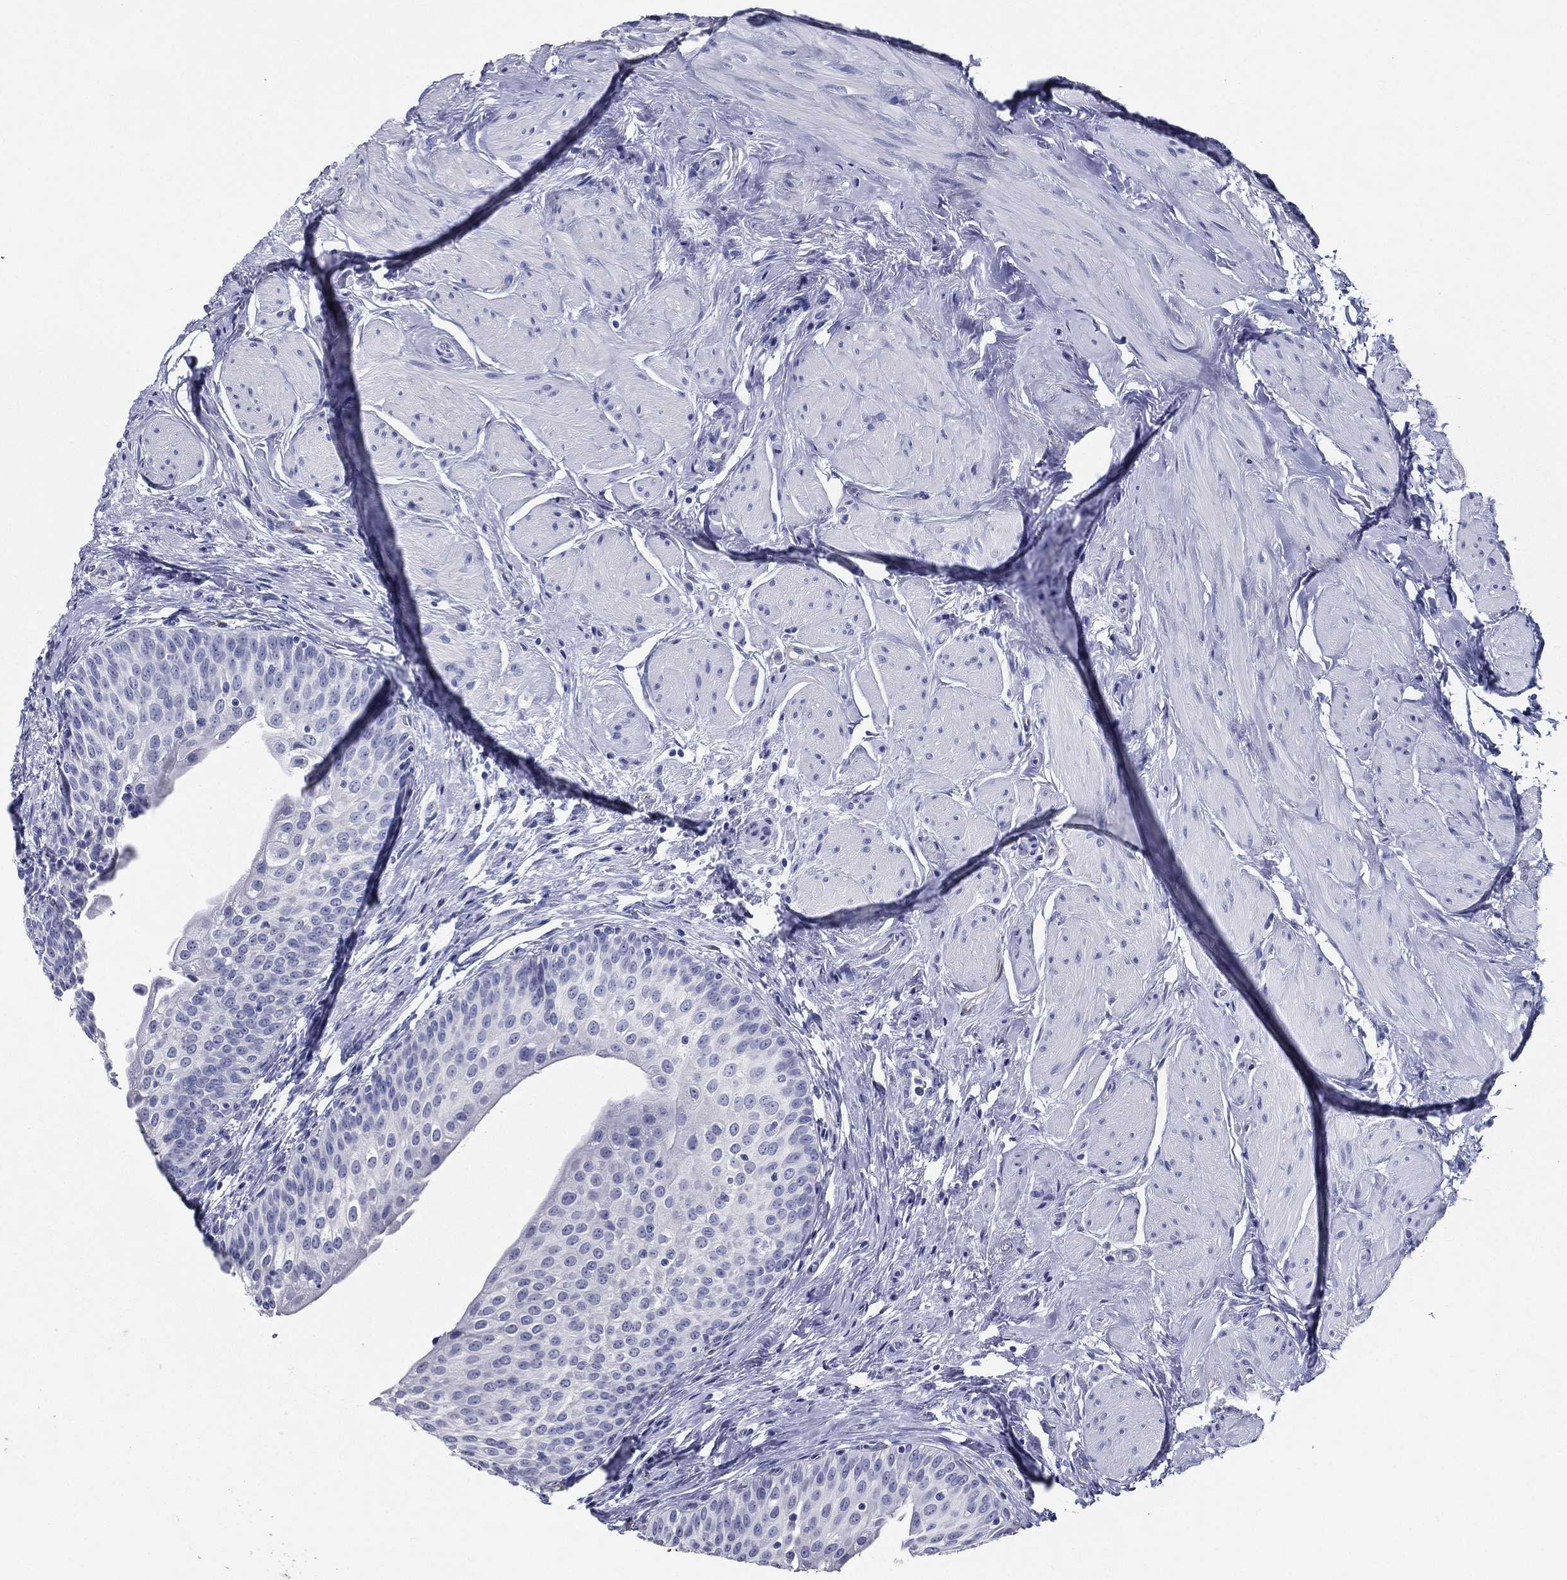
{"staining": {"intensity": "negative", "quantity": "none", "location": "none"}, "tissue": "urinary bladder", "cell_type": "Urothelial cells", "image_type": "normal", "snomed": [{"axis": "morphology", "description": "Normal tissue, NOS"}, {"axis": "topography", "description": "Urinary bladder"}], "caption": "The immunohistochemistry (IHC) image has no significant positivity in urothelial cells of urinary bladder. (DAB immunohistochemistry, high magnification).", "gene": "ACE2", "patient": {"sex": "male", "age": 73}}